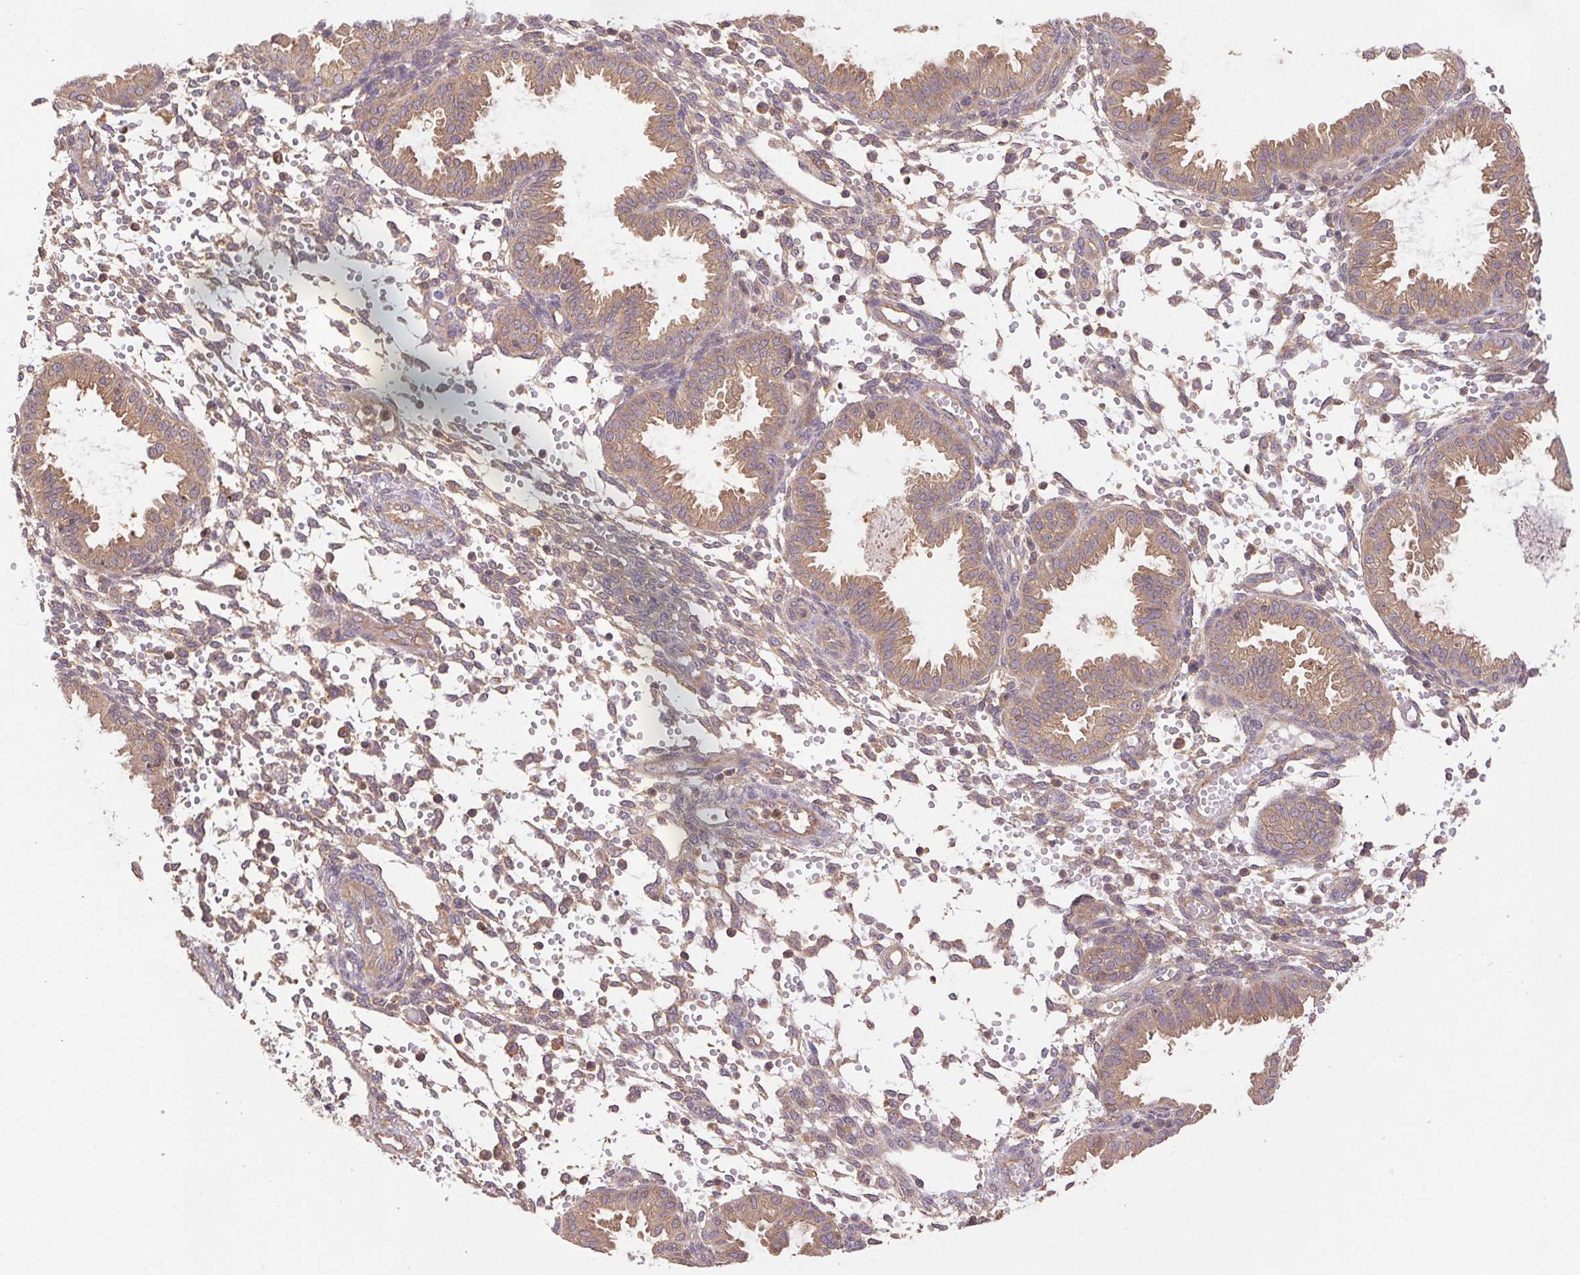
{"staining": {"intensity": "weak", "quantity": "25%-75%", "location": "cytoplasmic/membranous"}, "tissue": "endometrium", "cell_type": "Cells in endometrial stroma", "image_type": "normal", "snomed": [{"axis": "morphology", "description": "Normal tissue, NOS"}, {"axis": "topography", "description": "Endometrium"}], "caption": "A micrograph showing weak cytoplasmic/membranous positivity in about 25%-75% of cells in endometrial stroma in normal endometrium, as visualized by brown immunohistochemical staining.", "gene": "GDI1", "patient": {"sex": "female", "age": 33}}